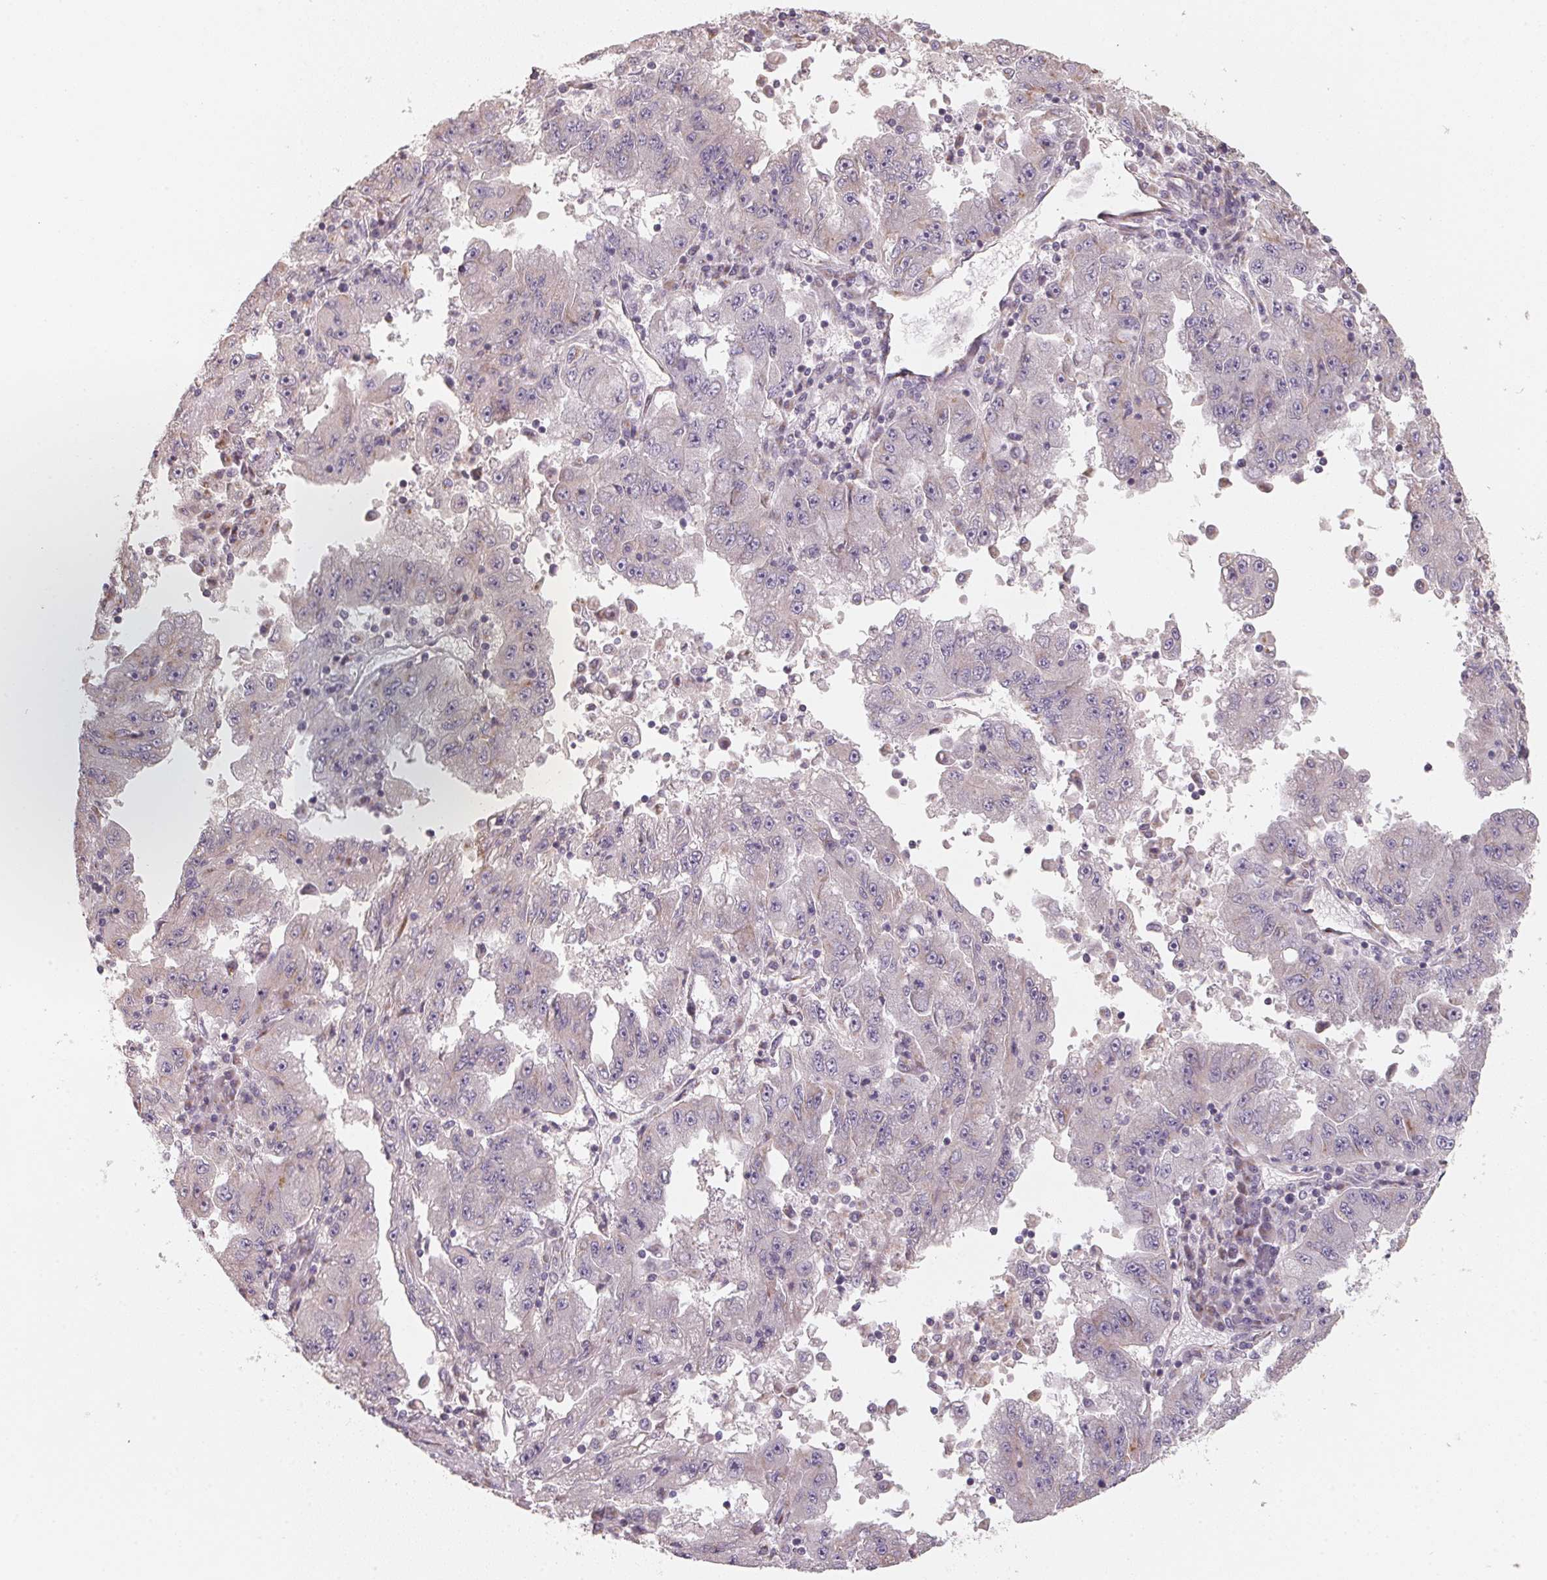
{"staining": {"intensity": "negative", "quantity": "none", "location": "none"}, "tissue": "lung cancer", "cell_type": "Tumor cells", "image_type": "cancer", "snomed": [{"axis": "morphology", "description": "Adenocarcinoma, NOS"}, {"axis": "morphology", "description": "Adenocarcinoma primary or metastatic"}, {"axis": "topography", "description": "Lung"}], "caption": "A micrograph of lung cancer stained for a protein reveals no brown staining in tumor cells.", "gene": "TSPAN12", "patient": {"sex": "male", "age": 74}}